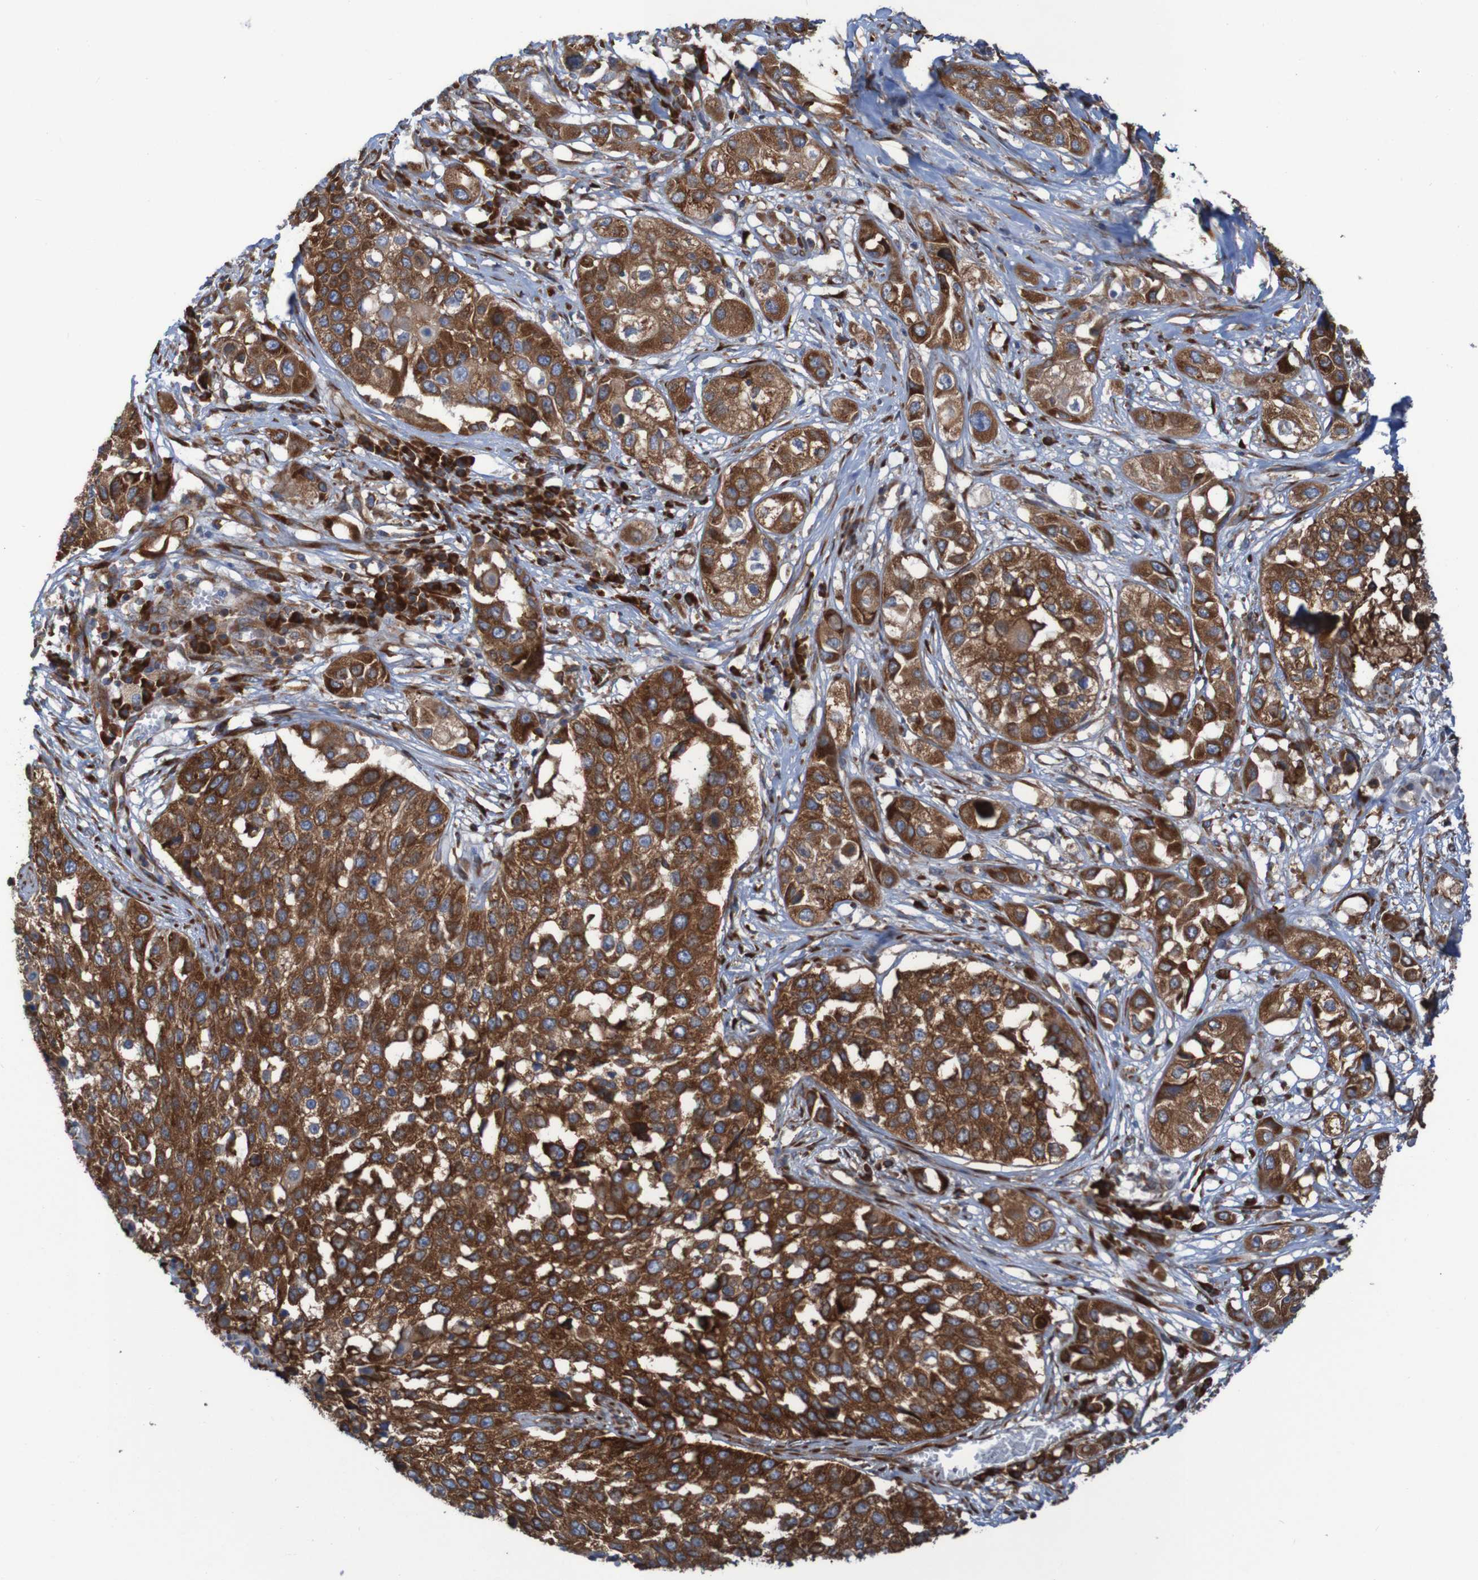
{"staining": {"intensity": "strong", "quantity": ">75%", "location": "cytoplasmic/membranous"}, "tissue": "lung cancer", "cell_type": "Tumor cells", "image_type": "cancer", "snomed": [{"axis": "morphology", "description": "Squamous cell carcinoma, NOS"}, {"axis": "topography", "description": "Lung"}], "caption": "High-magnification brightfield microscopy of squamous cell carcinoma (lung) stained with DAB (3,3'-diaminobenzidine) (brown) and counterstained with hematoxylin (blue). tumor cells exhibit strong cytoplasmic/membranous expression is appreciated in approximately>75% of cells. Nuclei are stained in blue.", "gene": "RPL10", "patient": {"sex": "male", "age": 71}}